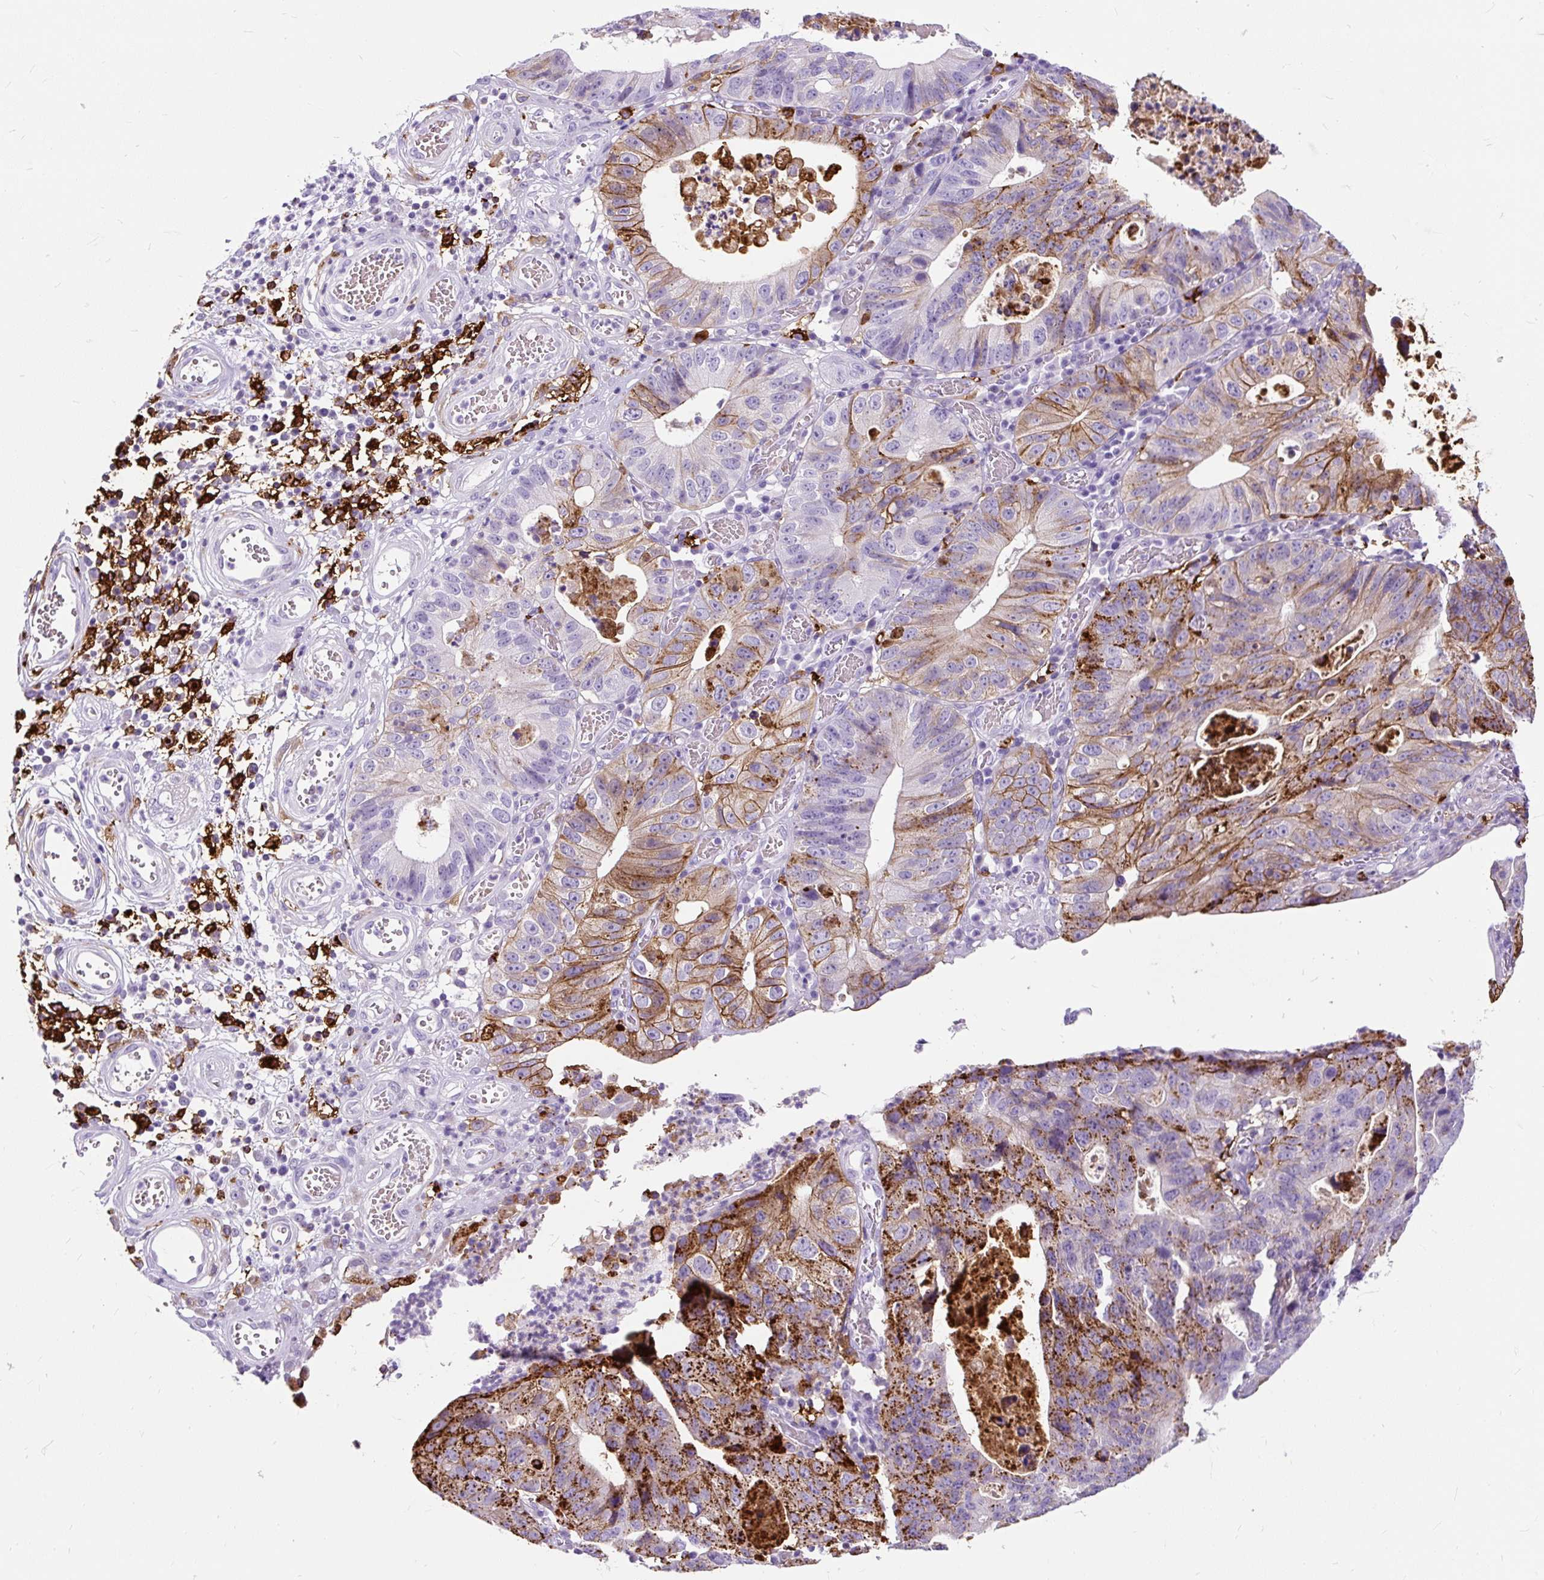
{"staining": {"intensity": "strong", "quantity": "25%-75%", "location": "cytoplasmic/membranous"}, "tissue": "stomach cancer", "cell_type": "Tumor cells", "image_type": "cancer", "snomed": [{"axis": "morphology", "description": "Adenocarcinoma, NOS"}, {"axis": "topography", "description": "Stomach"}], "caption": "This histopathology image exhibits immunohistochemistry (IHC) staining of stomach adenocarcinoma, with high strong cytoplasmic/membranous staining in about 25%-75% of tumor cells.", "gene": "HLA-DRA", "patient": {"sex": "male", "age": 59}}